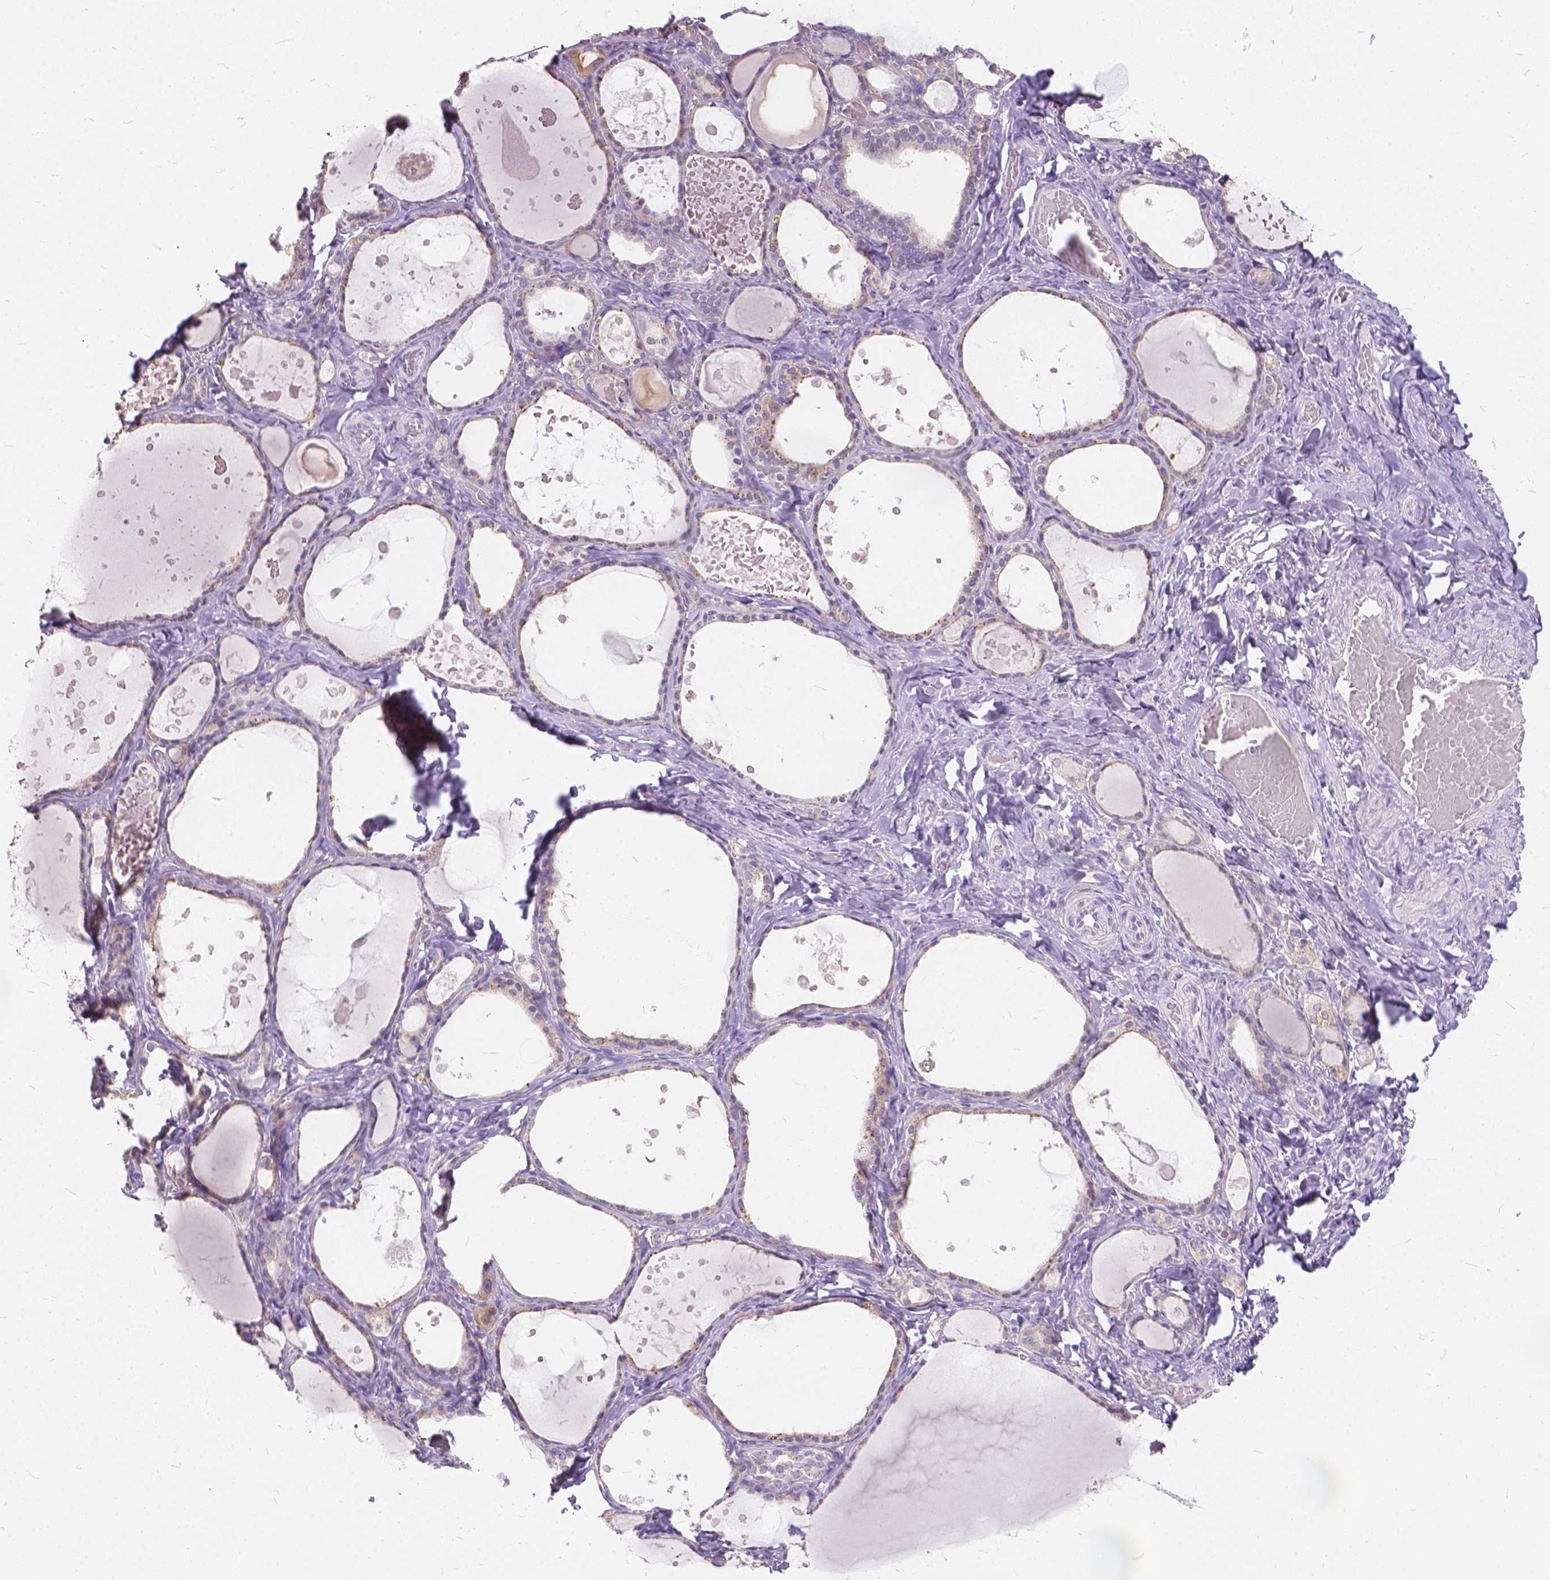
{"staining": {"intensity": "weak", "quantity": ">75%", "location": "cytoplasmic/membranous"}, "tissue": "thyroid gland", "cell_type": "Glandular cells", "image_type": "normal", "snomed": [{"axis": "morphology", "description": "Normal tissue, NOS"}, {"axis": "topography", "description": "Thyroid gland"}], "caption": "DAB (3,3'-diaminobenzidine) immunohistochemical staining of normal human thyroid gland demonstrates weak cytoplasmic/membranous protein staining in approximately >75% of glandular cells.", "gene": "PEX11G", "patient": {"sex": "female", "age": 56}}